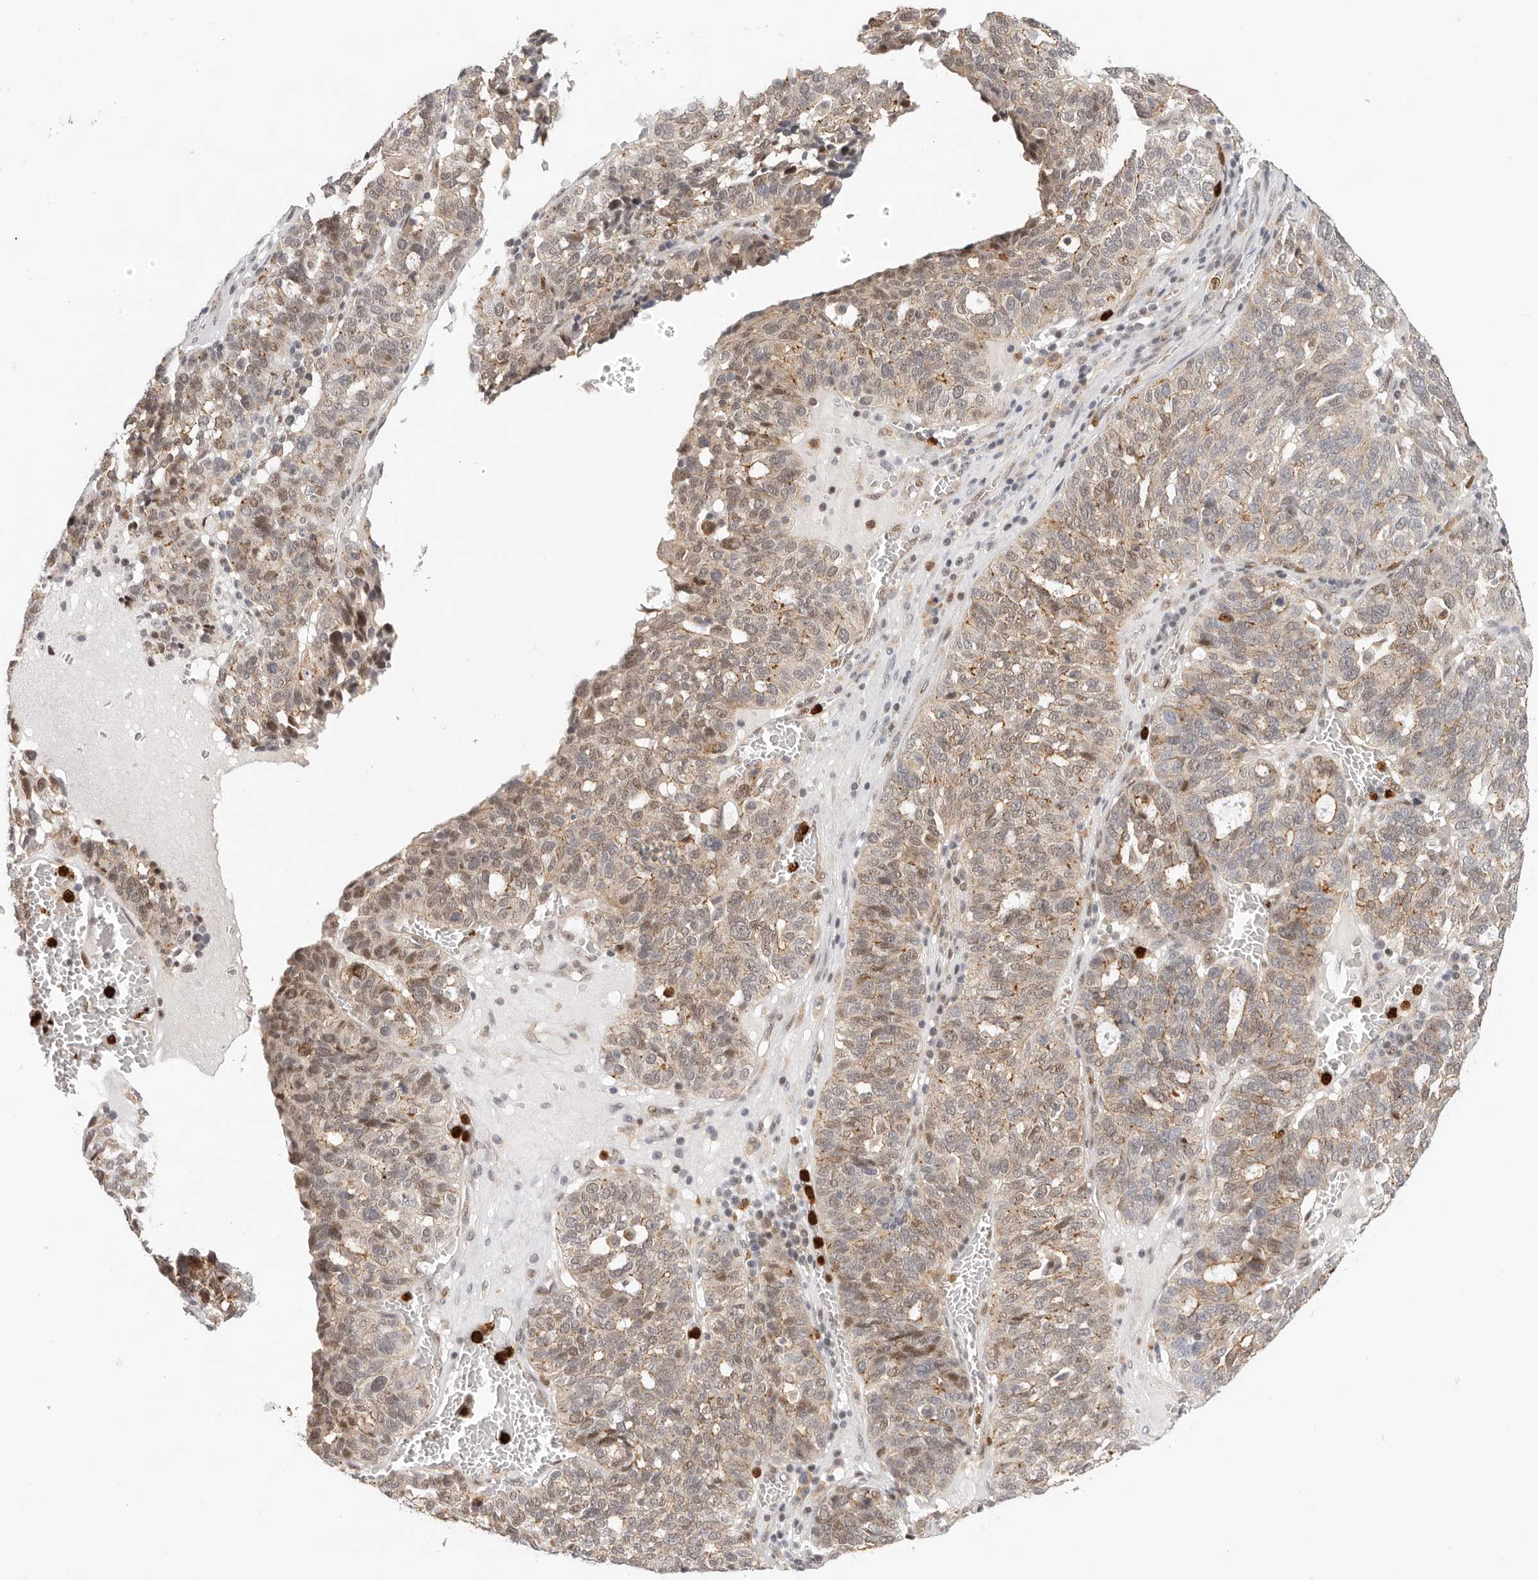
{"staining": {"intensity": "weak", "quantity": ">75%", "location": "cytoplasmic/membranous,nuclear"}, "tissue": "ovarian cancer", "cell_type": "Tumor cells", "image_type": "cancer", "snomed": [{"axis": "morphology", "description": "Cystadenocarcinoma, serous, NOS"}, {"axis": "topography", "description": "Ovary"}], "caption": "High-magnification brightfield microscopy of serous cystadenocarcinoma (ovarian) stained with DAB (3,3'-diaminobenzidine) (brown) and counterstained with hematoxylin (blue). tumor cells exhibit weak cytoplasmic/membranous and nuclear staining is present in about>75% of cells.", "gene": "AFDN", "patient": {"sex": "female", "age": 59}}